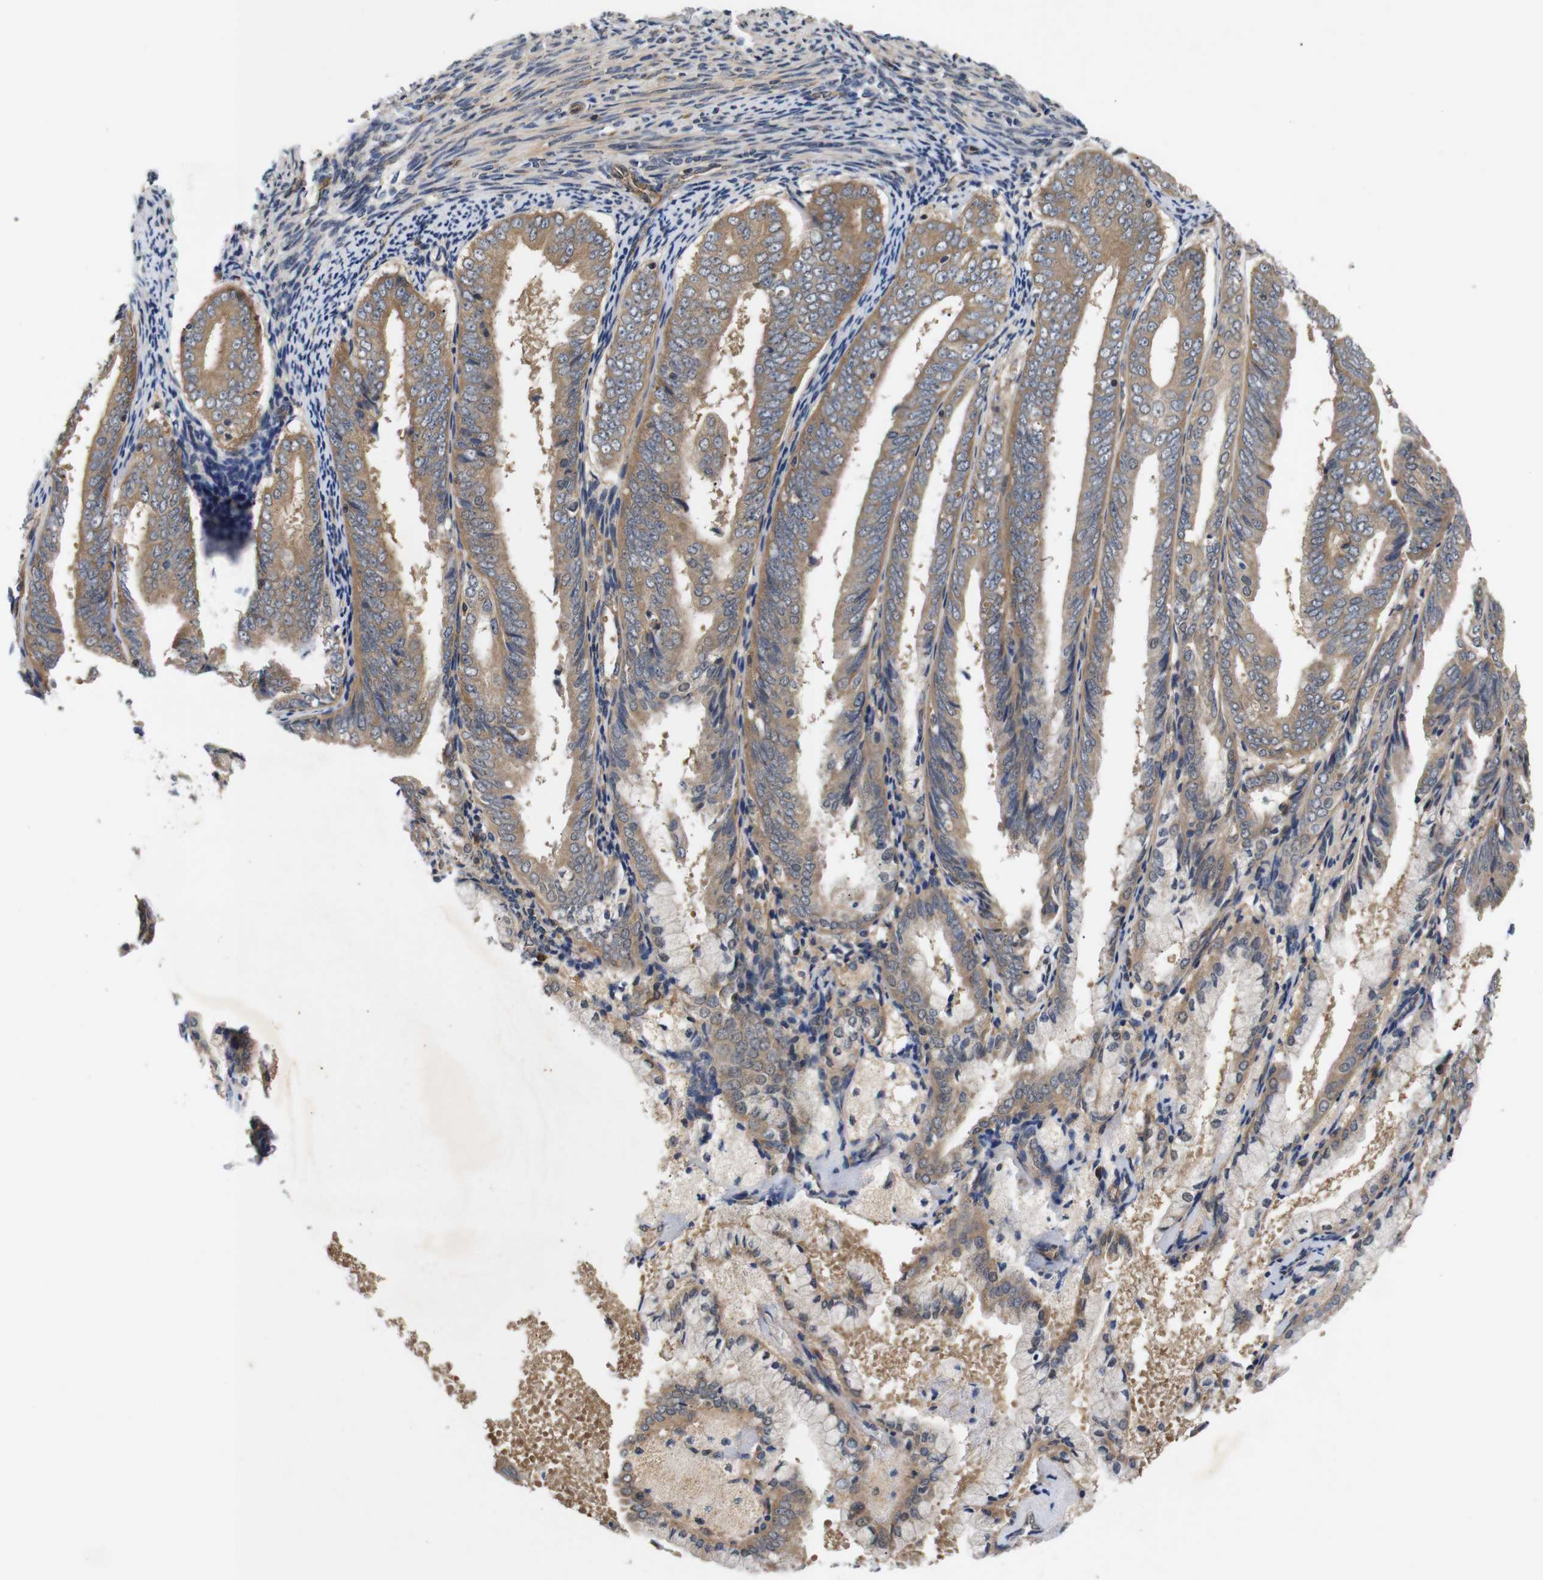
{"staining": {"intensity": "moderate", "quantity": ">75%", "location": "cytoplasmic/membranous"}, "tissue": "endometrial cancer", "cell_type": "Tumor cells", "image_type": "cancer", "snomed": [{"axis": "morphology", "description": "Adenocarcinoma, NOS"}, {"axis": "topography", "description": "Endometrium"}], "caption": "Tumor cells display medium levels of moderate cytoplasmic/membranous expression in about >75% of cells in human adenocarcinoma (endometrial).", "gene": "RIPK1", "patient": {"sex": "female", "age": 63}}